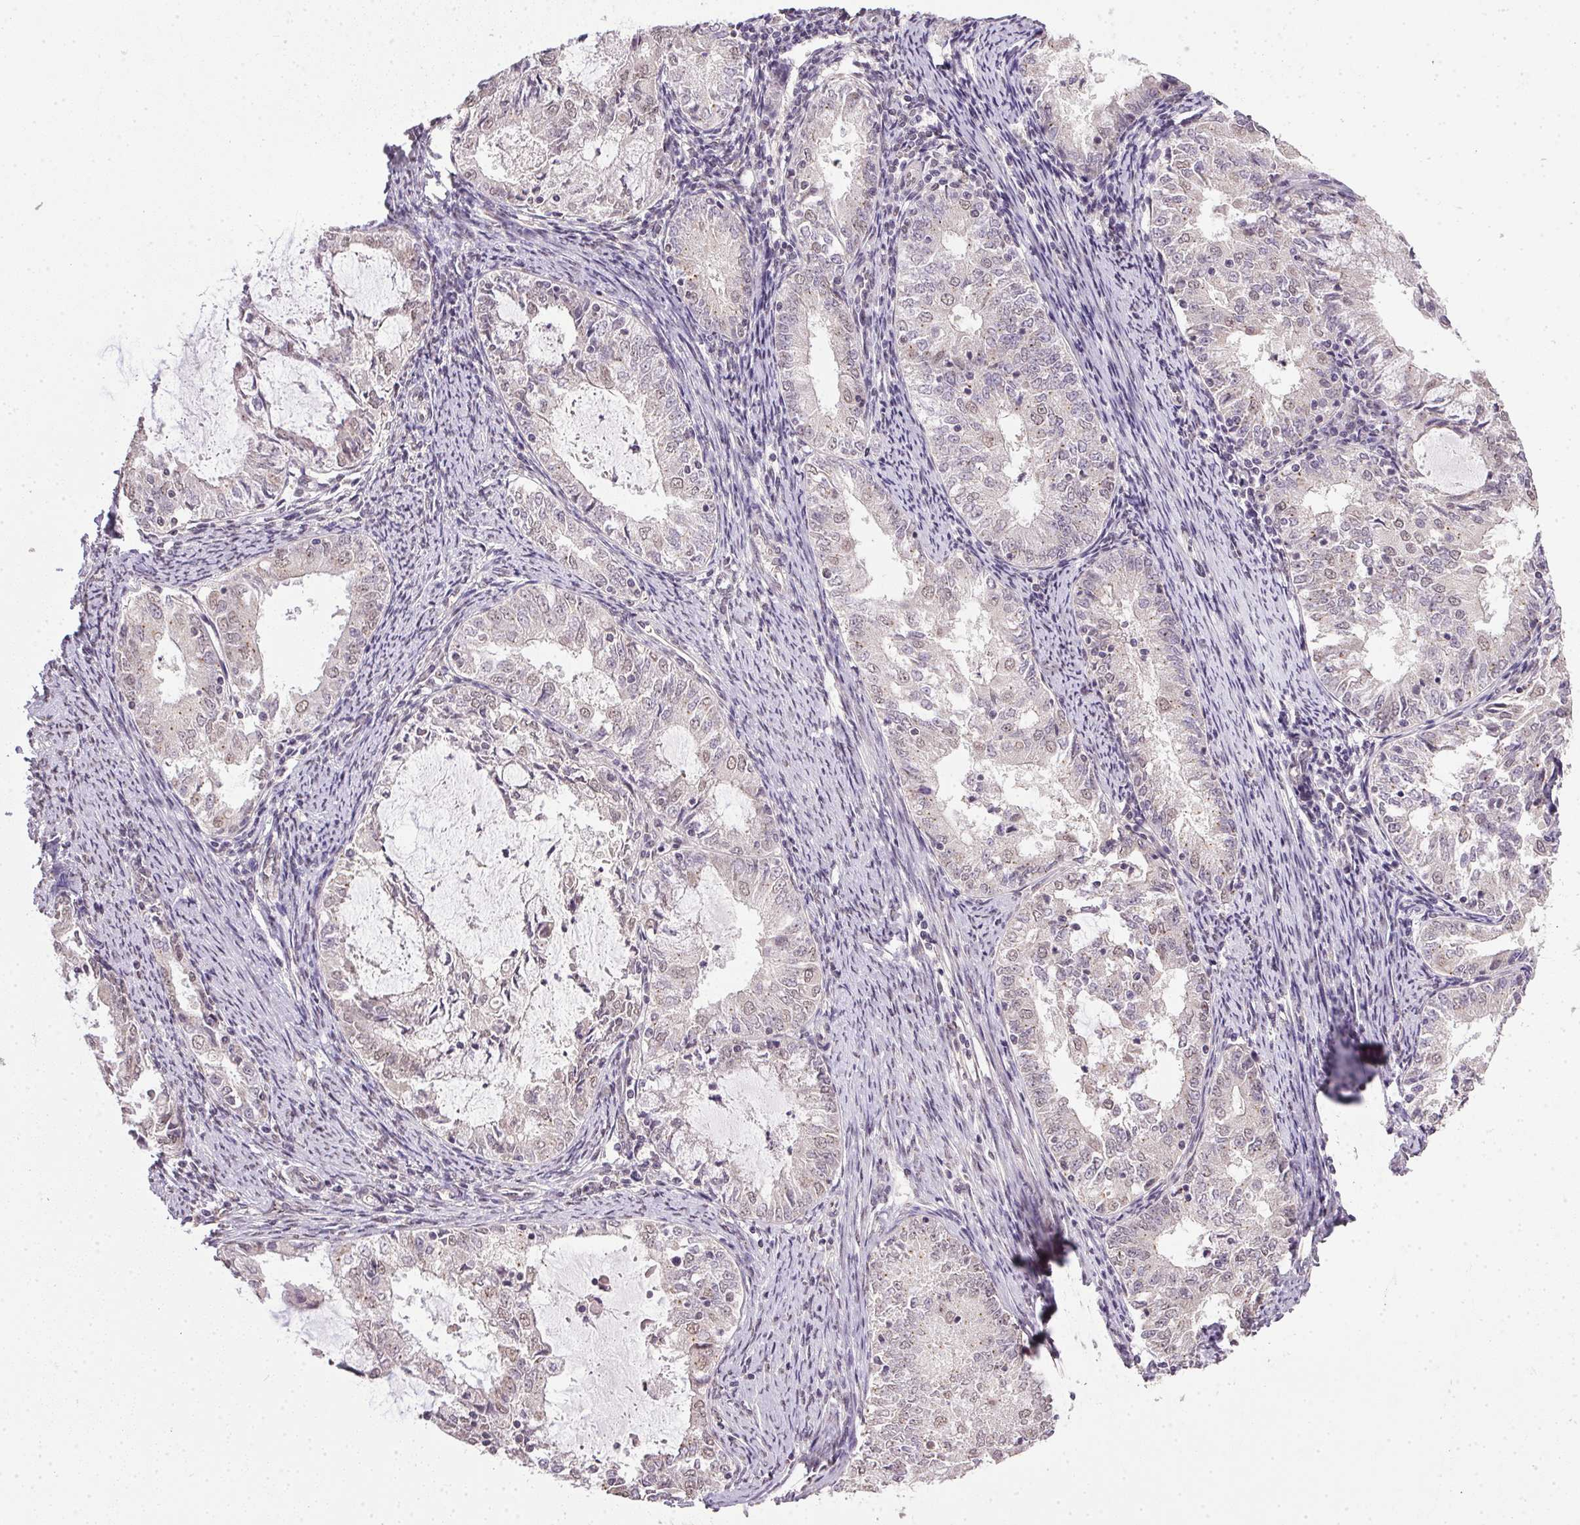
{"staining": {"intensity": "weak", "quantity": "<25%", "location": "nuclear"}, "tissue": "endometrial cancer", "cell_type": "Tumor cells", "image_type": "cancer", "snomed": [{"axis": "morphology", "description": "Adenocarcinoma, NOS"}, {"axis": "topography", "description": "Endometrium"}], "caption": "An image of human endometrial adenocarcinoma is negative for staining in tumor cells.", "gene": "PPP4R4", "patient": {"sex": "female", "age": 57}}